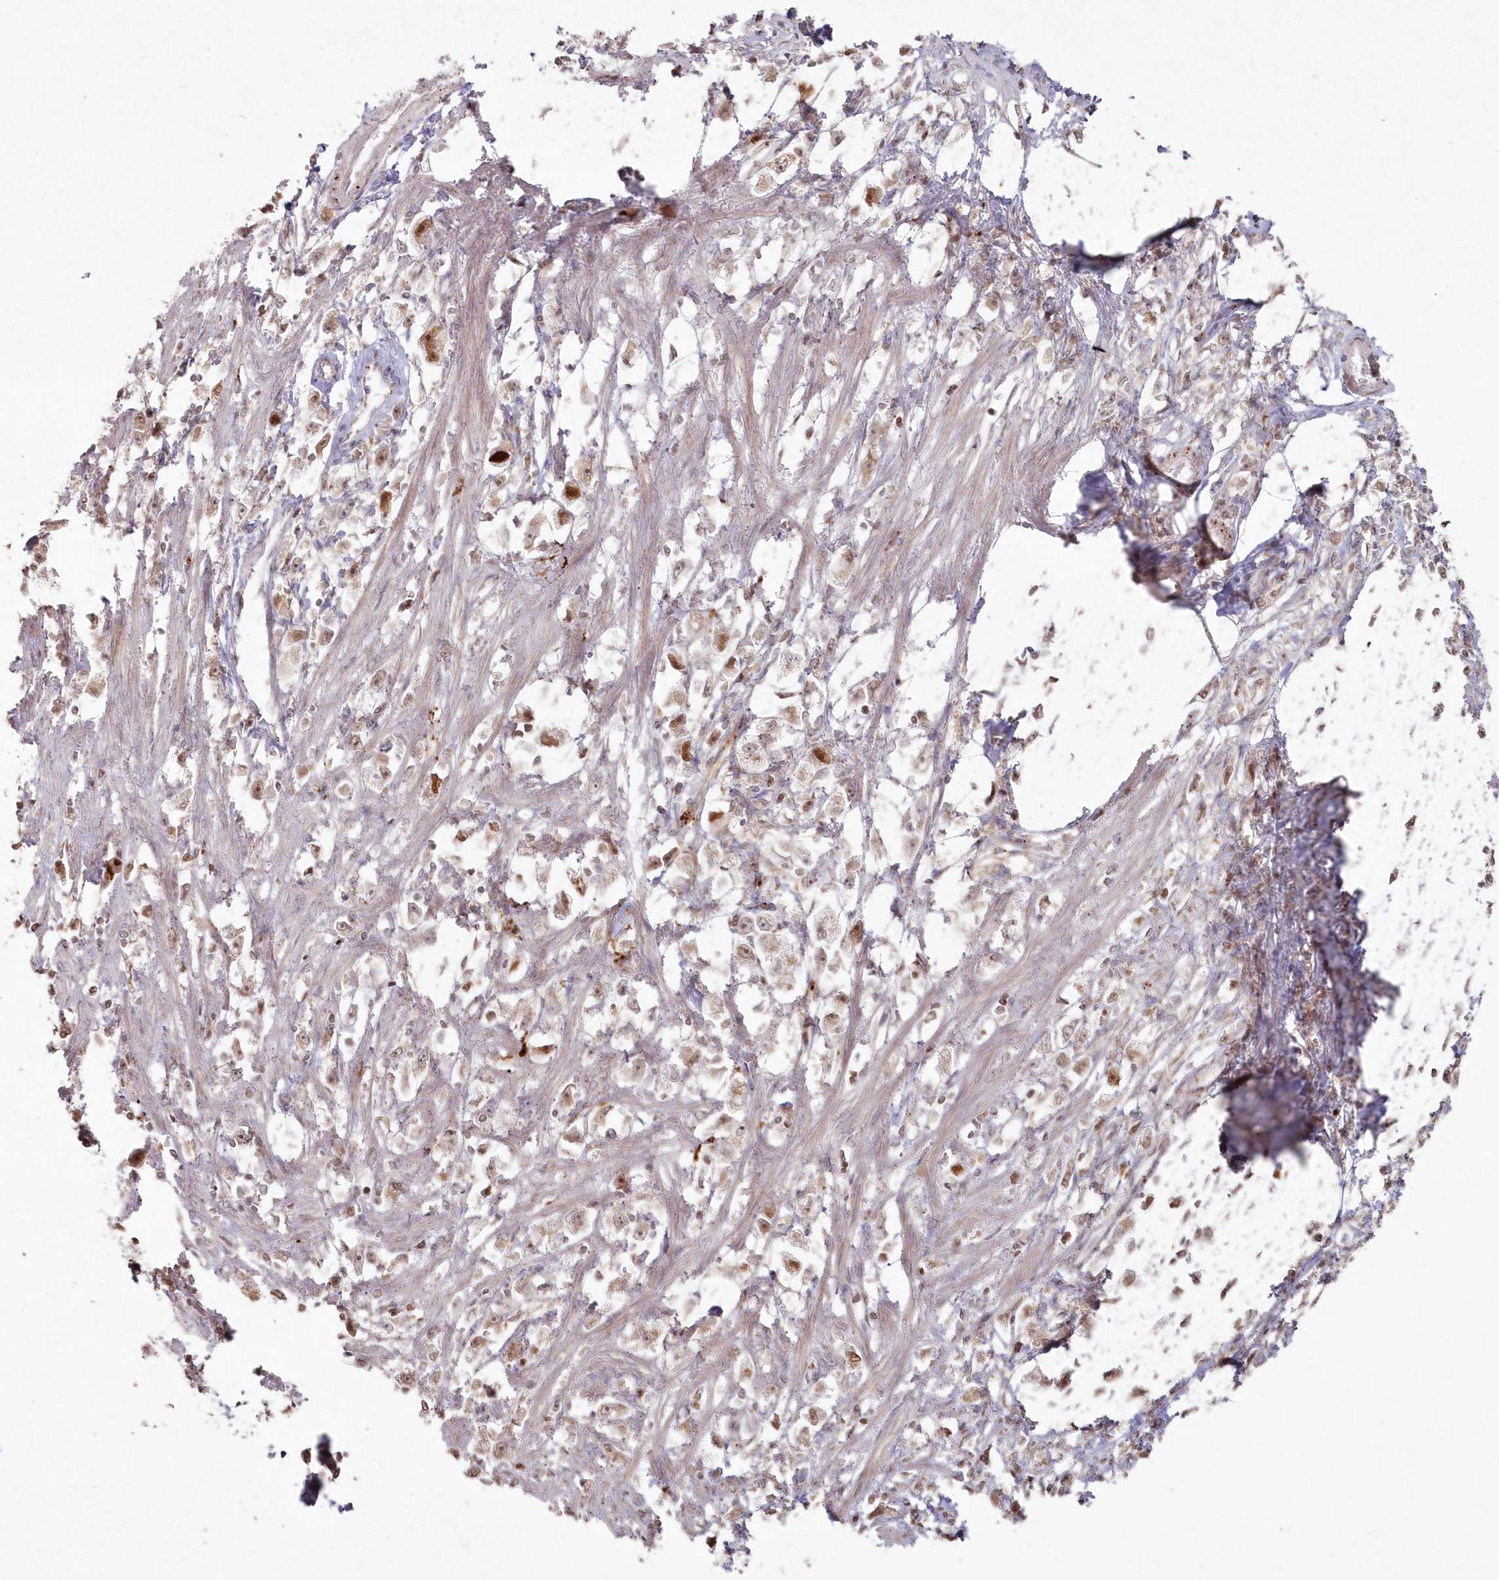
{"staining": {"intensity": "moderate", "quantity": "25%-75%", "location": "nuclear"}, "tissue": "stomach cancer", "cell_type": "Tumor cells", "image_type": "cancer", "snomed": [{"axis": "morphology", "description": "Adenocarcinoma, NOS"}, {"axis": "topography", "description": "Stomach"}], "caption": "A medium amount of moderate nuclear expression is seen in approximately 25%-75% of tumor cells in stomach cancer tissue.", "gene": "ARSB", "patient": {"sex": "female", "age": 59}}